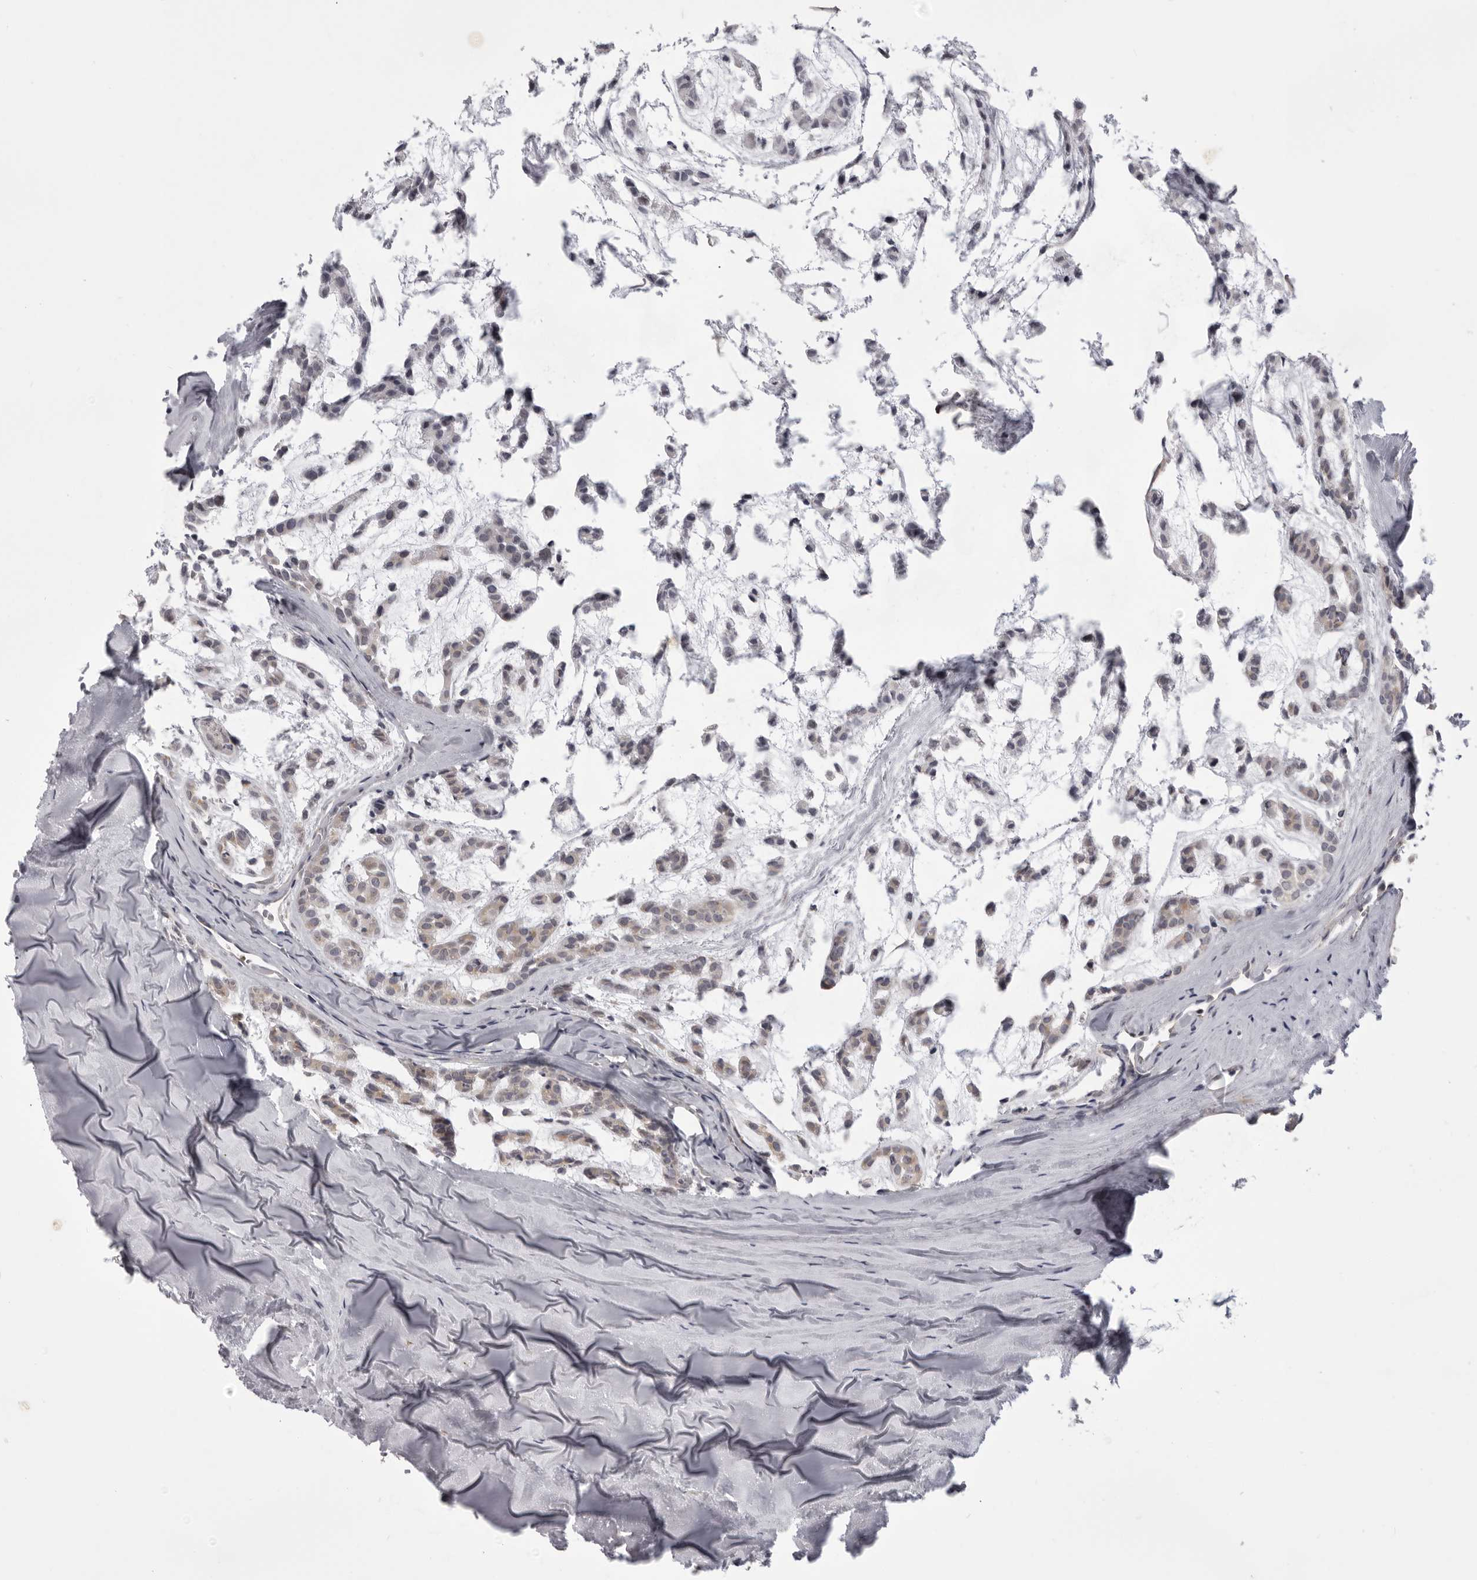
{"staining": {"intensity": "weak", "quantity": ">75%", "location": "cytoplasmic/membranous"}, "tissue": "head and neck cancer", "cell_type": "Tumor cells", "image_type": "cancer", "snomed": [{"axis": "morphology", "description": "Adenocarcinoma, NOS"}, {"axis": "morphology", "description": "Adenoma, NOS"}, {"axis": "topography", "description": "Head-Neck"}], "caption": "The immunohistochemical stain highlights weak cytoplasmic/membranous positivity in tumor cells of head and neck adenoma tissue.", "gene": "EPHA10", "patient": {"sex": "female", "age": 55}}